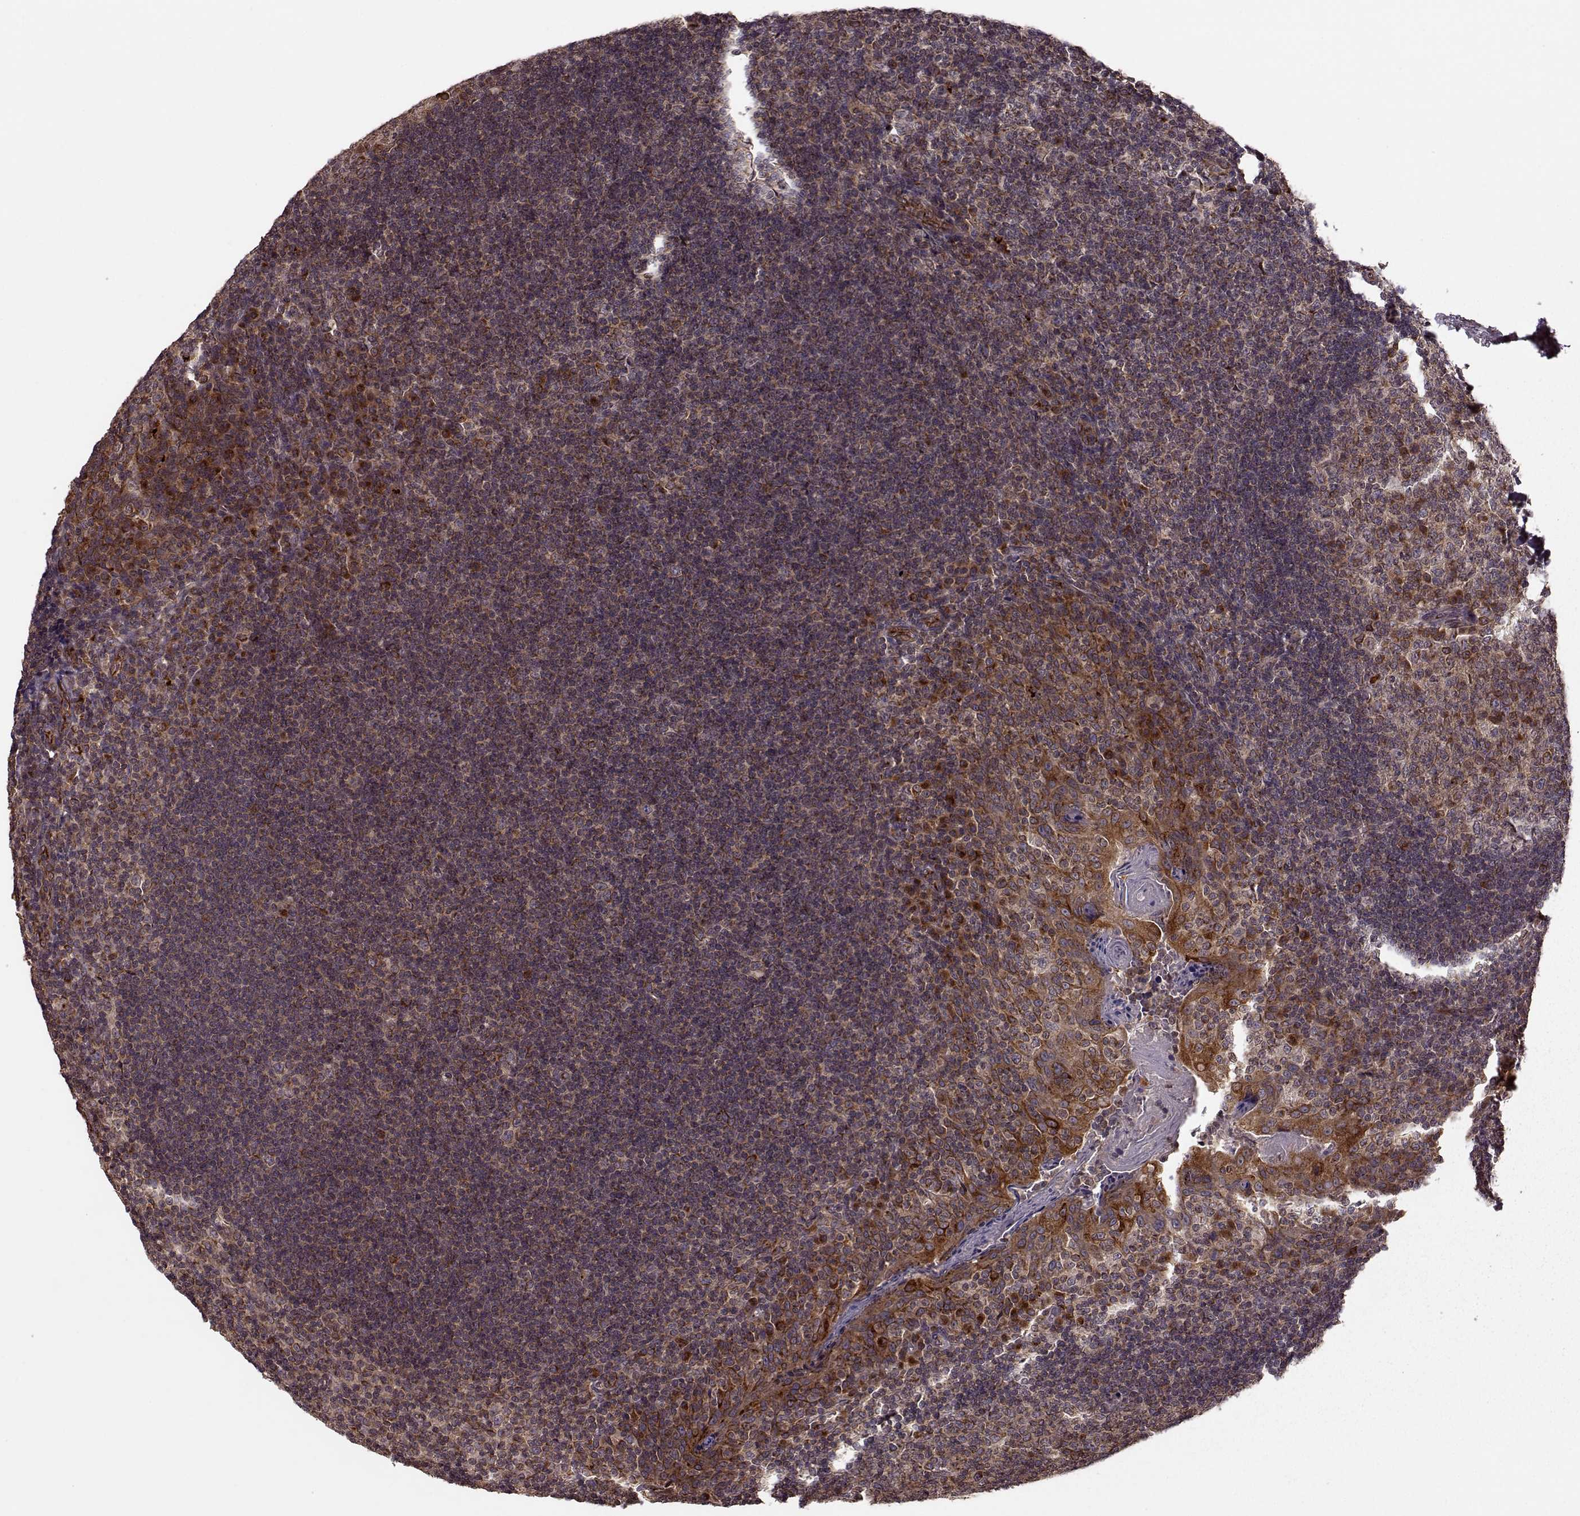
{"staining": {"intensity": "moderate", "quantity": ">75%", "location": "cytoplasmic/membranous"}, "tissue": "tonsil", "cell_type": "Germinal center cells", "image_type": "normal", "snomed": [{"axis": "morphology", "description": "Normal tissue, NOS"}, {"axis": "topography", "description": "Tonsil"}], "caption": "Immunohistochemical staining of benign human tonsil demonstrates moderate cytoplasmic/membranous protein expression in about >75% of germinal center cells. (Brightfield microscopy of DAB IHC at high magnification).", "gene": "YIPF5", "patient": {"sex": "male", "age": 17}}